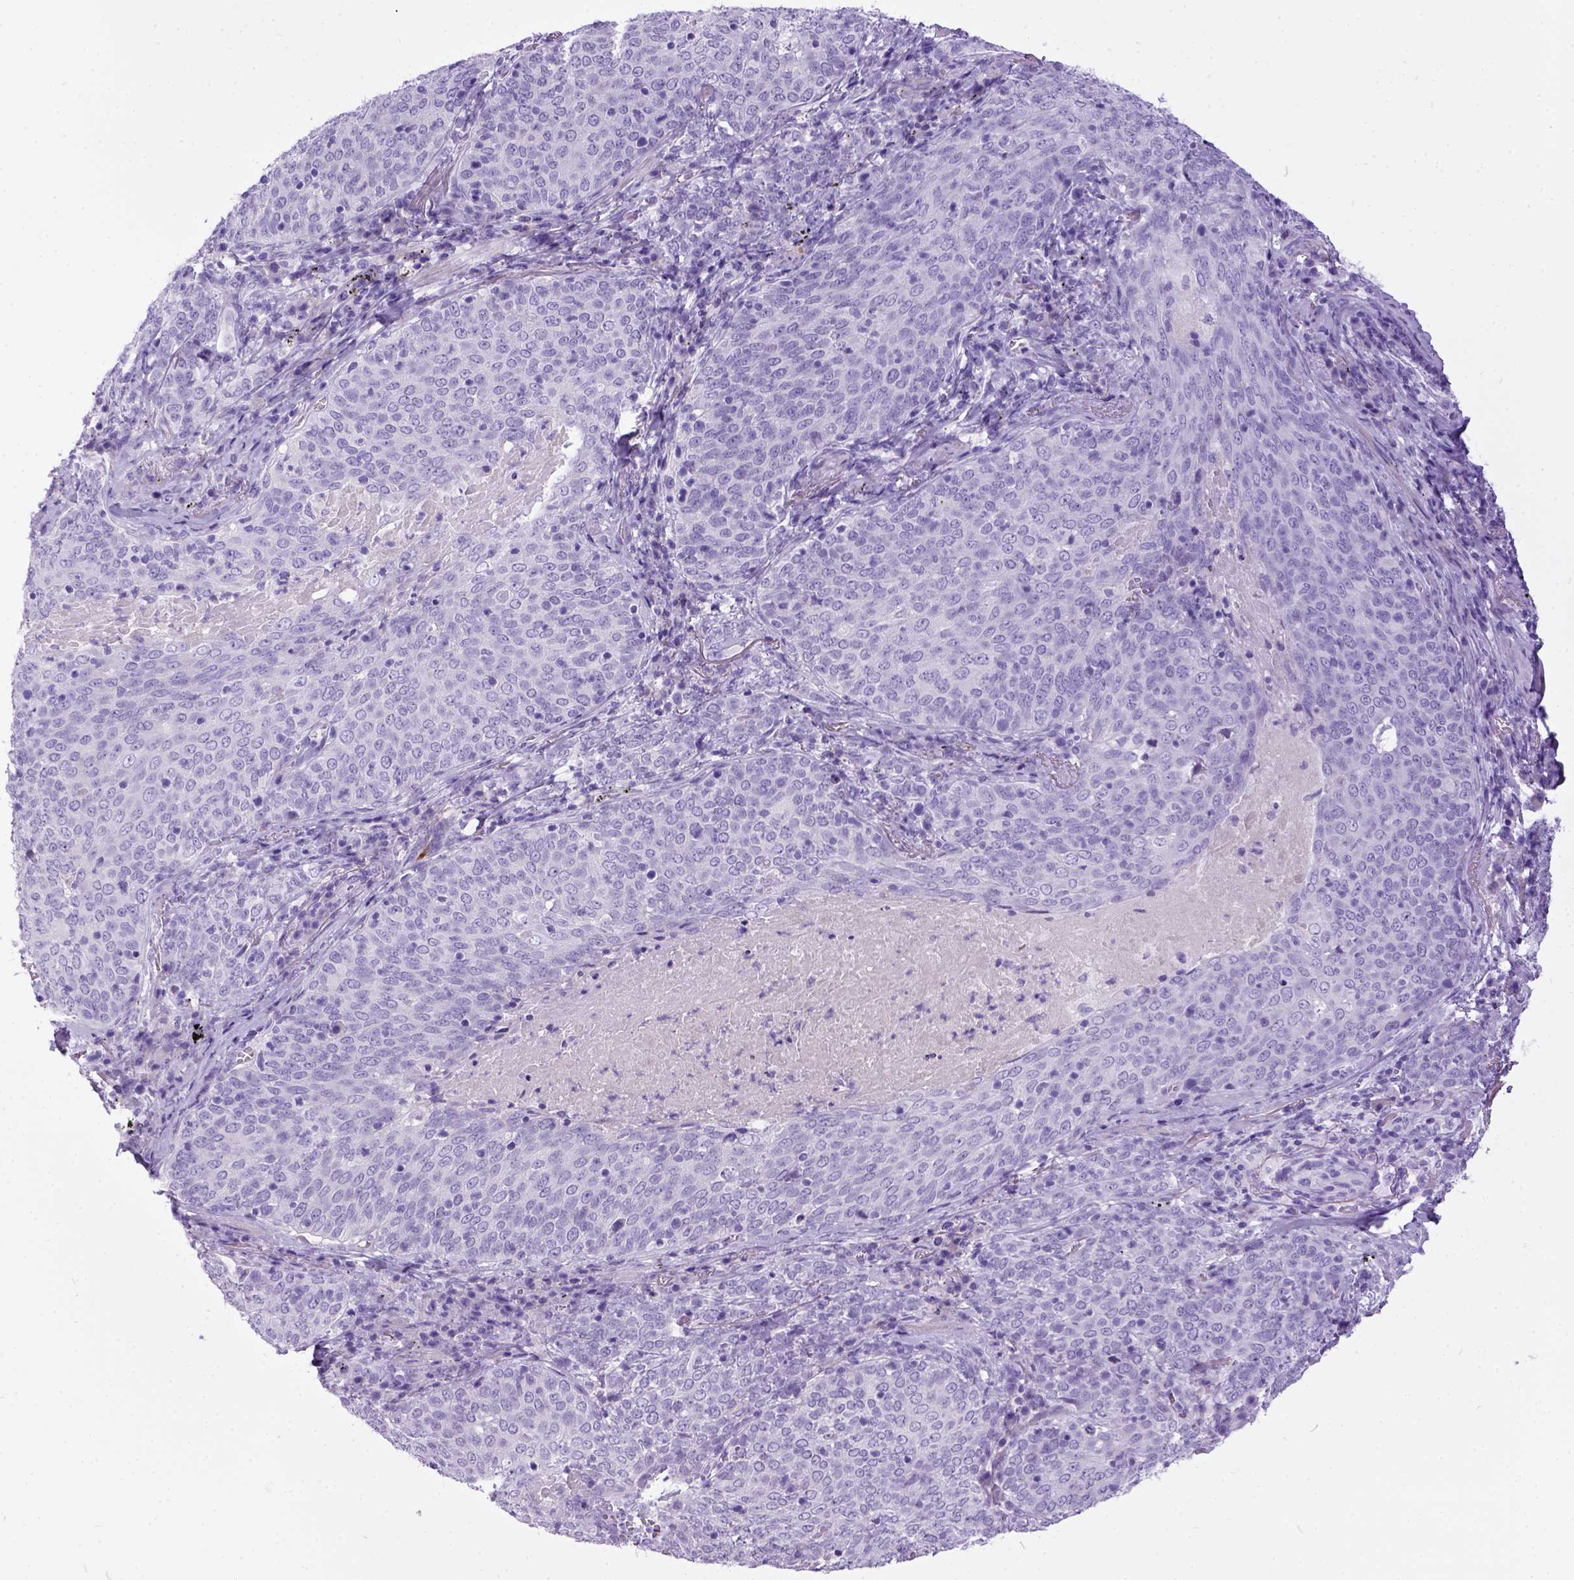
{"staining": {"intensity": "negative", "quantity": "none", "location": "none"}, "tissue": "lung cancer", "cell_type": "Tumor cells", "image_type": "cancer", "snomed": [{"axis": "morphology", "description": "Squamous cell carcinoma, NOS"}, {"axis": "topography", "description": "Lung"}], "caption": "DAB immunohistochemical staining of lung squamous cell carcinoma reveals no significant staining in tumor cells.", "gene": "IGF2", "patient": {"sex": "male", "age": 82}}